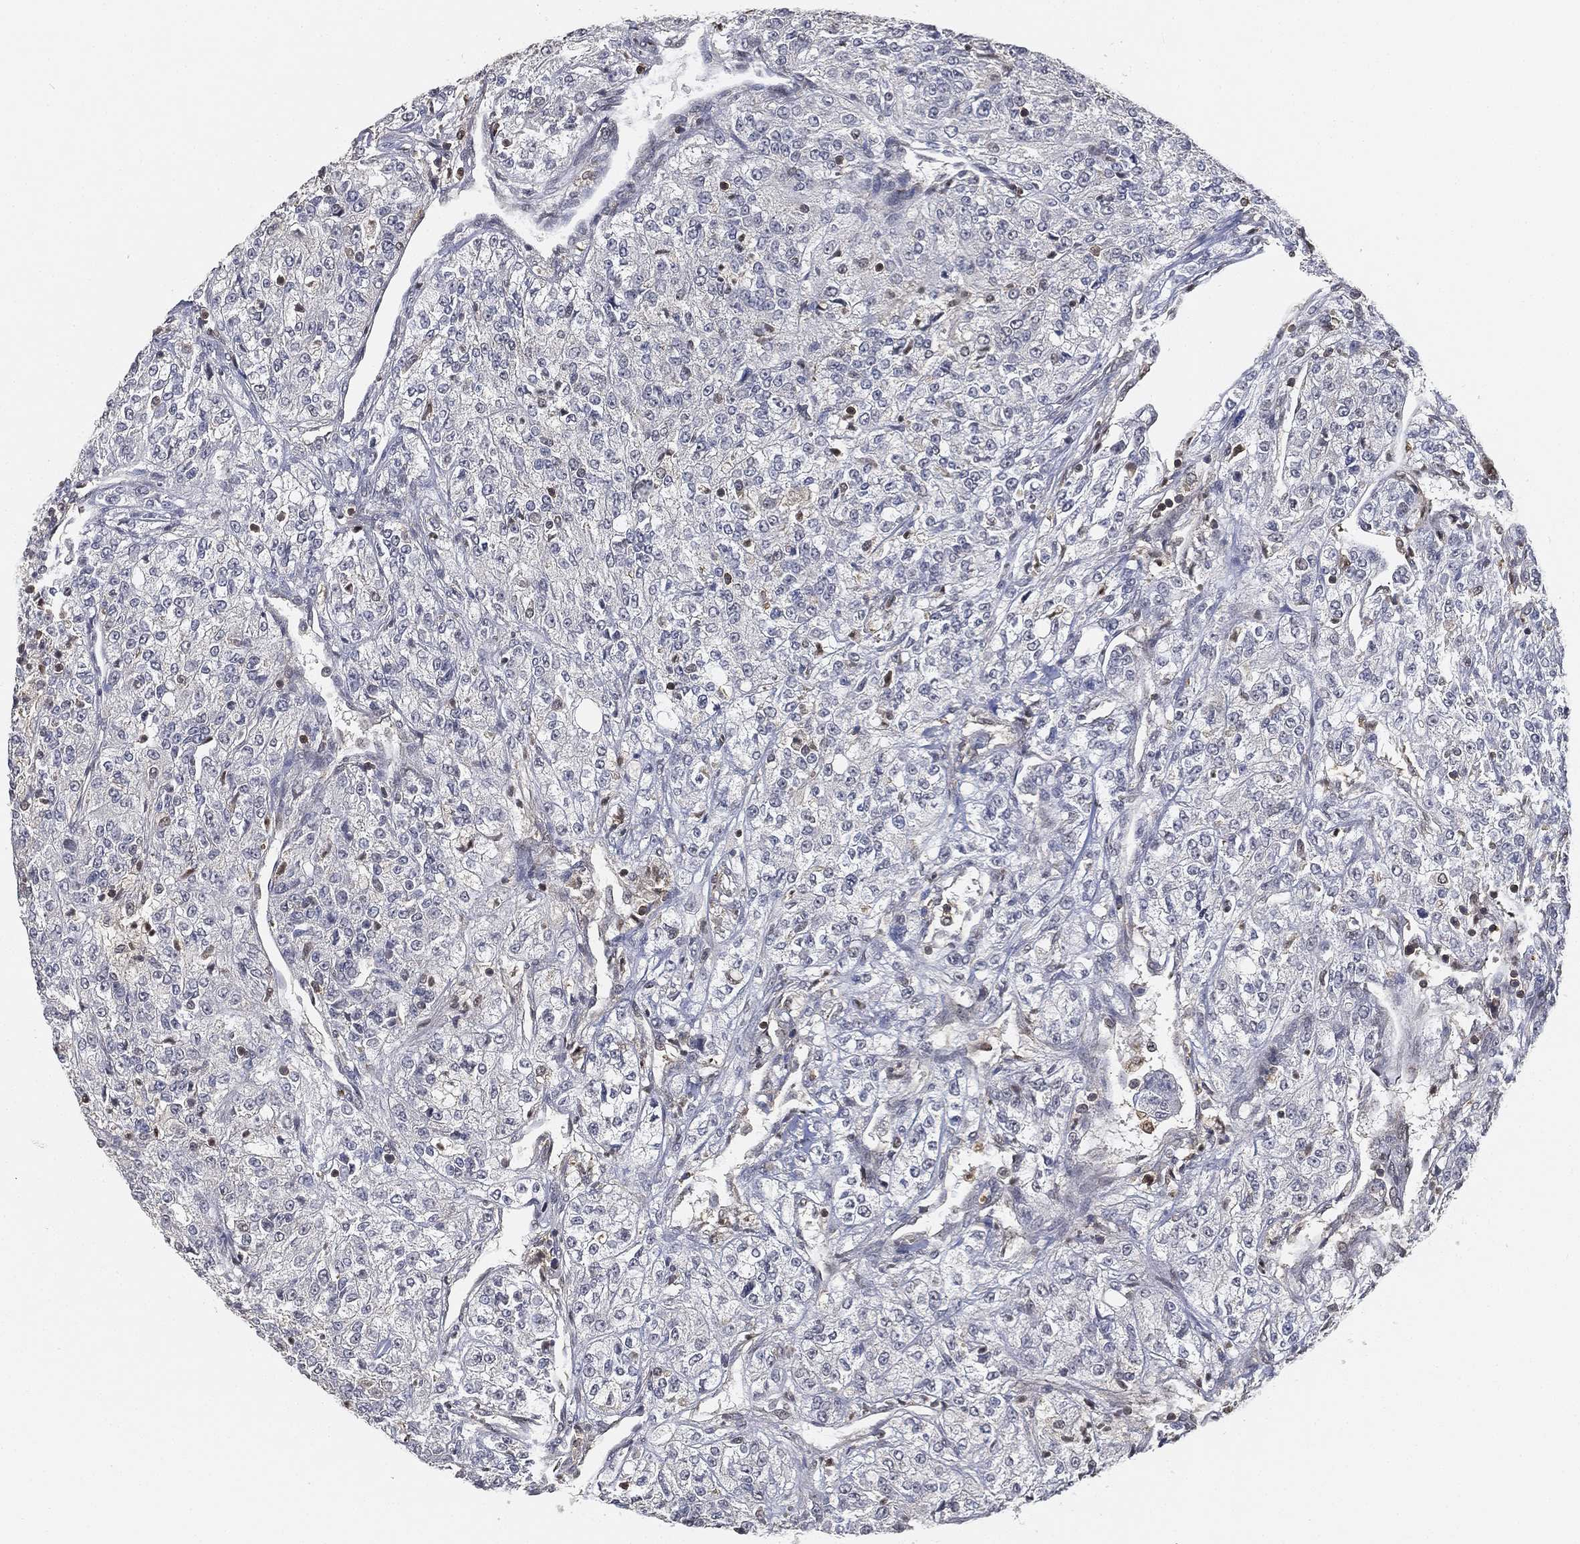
{"staining": {"intensity": "negative", "quantity": "none", "location": "none"}, "tissue": "renal cancer", "cell_type": "Tumor cells", "image_type": "cancer", "snomed": [{"axis": "morphology", "description": "Adenocarcinoma, NOS"}, {"axis": "topography", "description": "Kidney"}], "caption": "The immunohistochemistry photomicrograph has no significant staining in tumor cells of renal cancer tissue. The staining is performed using DAB (3,3'-diaminobenzidine) brown chromogen with nuclei counter-stained in using hematoxylin.", "gene": "WDR26", "patient": {"sex": "female", "age": 63}}